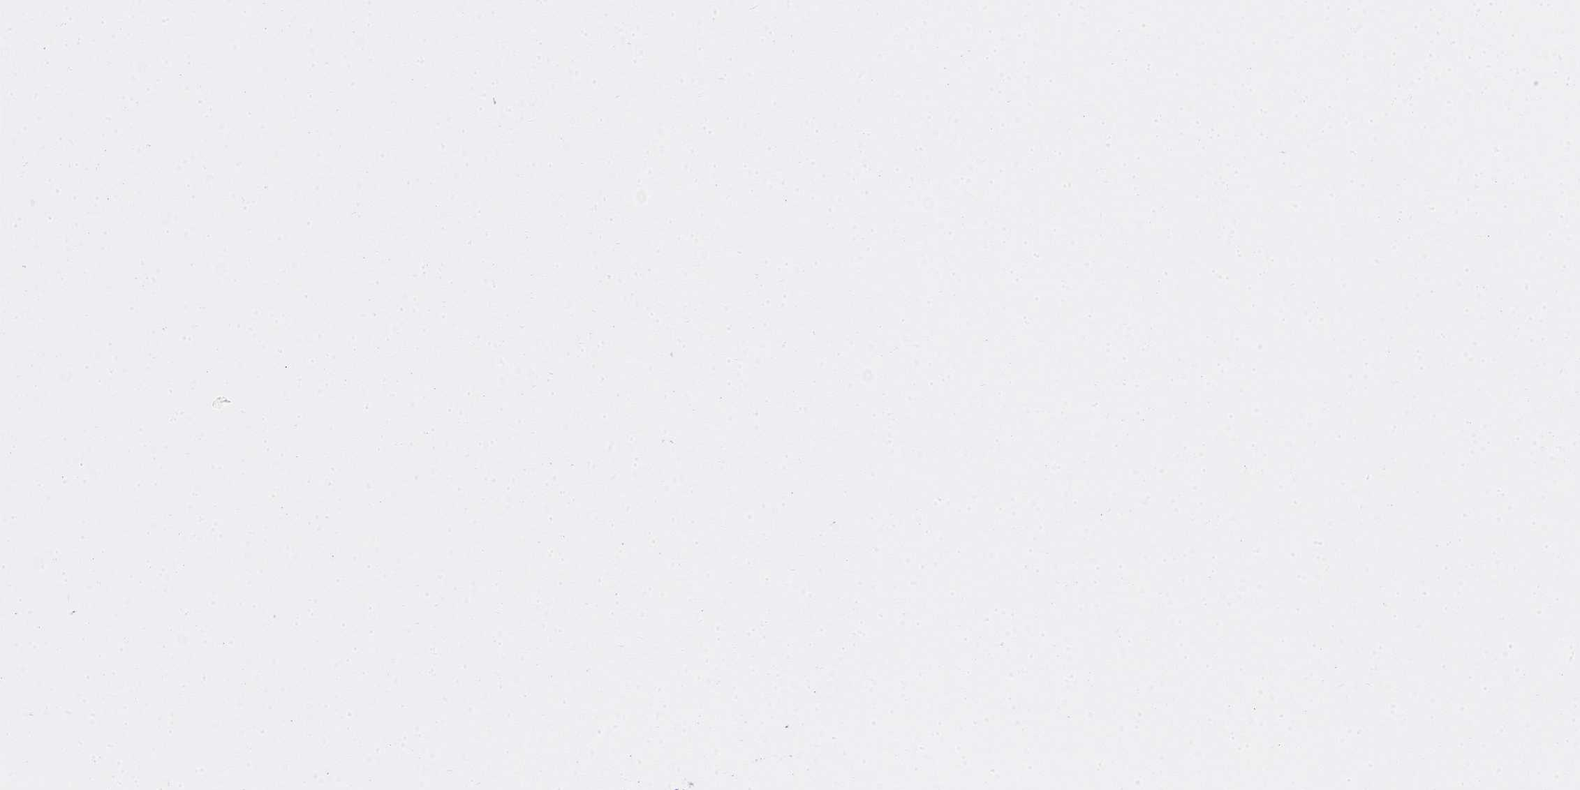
{"staining": {"intensity": "negative", "quantity": "none", "location": "none"}, "tissue": "skin", "cell_type": "Fibroblasts", "image_type": "normal", "snomed": [{"axis": "morphology", "description": "Normal tissue, NOS"}, {"axis": "topography", "description": "Skin"}], "caption": "High magnification brightfield microscopy of benign skin stained with DAB (3,3'-diaminobenzidine) (brown) and counterstained with hematoxylin (blue): fibroblasts show no significant staining.", "gene": "LONRF2", "patient": {"sex": "male", "age": 76}}